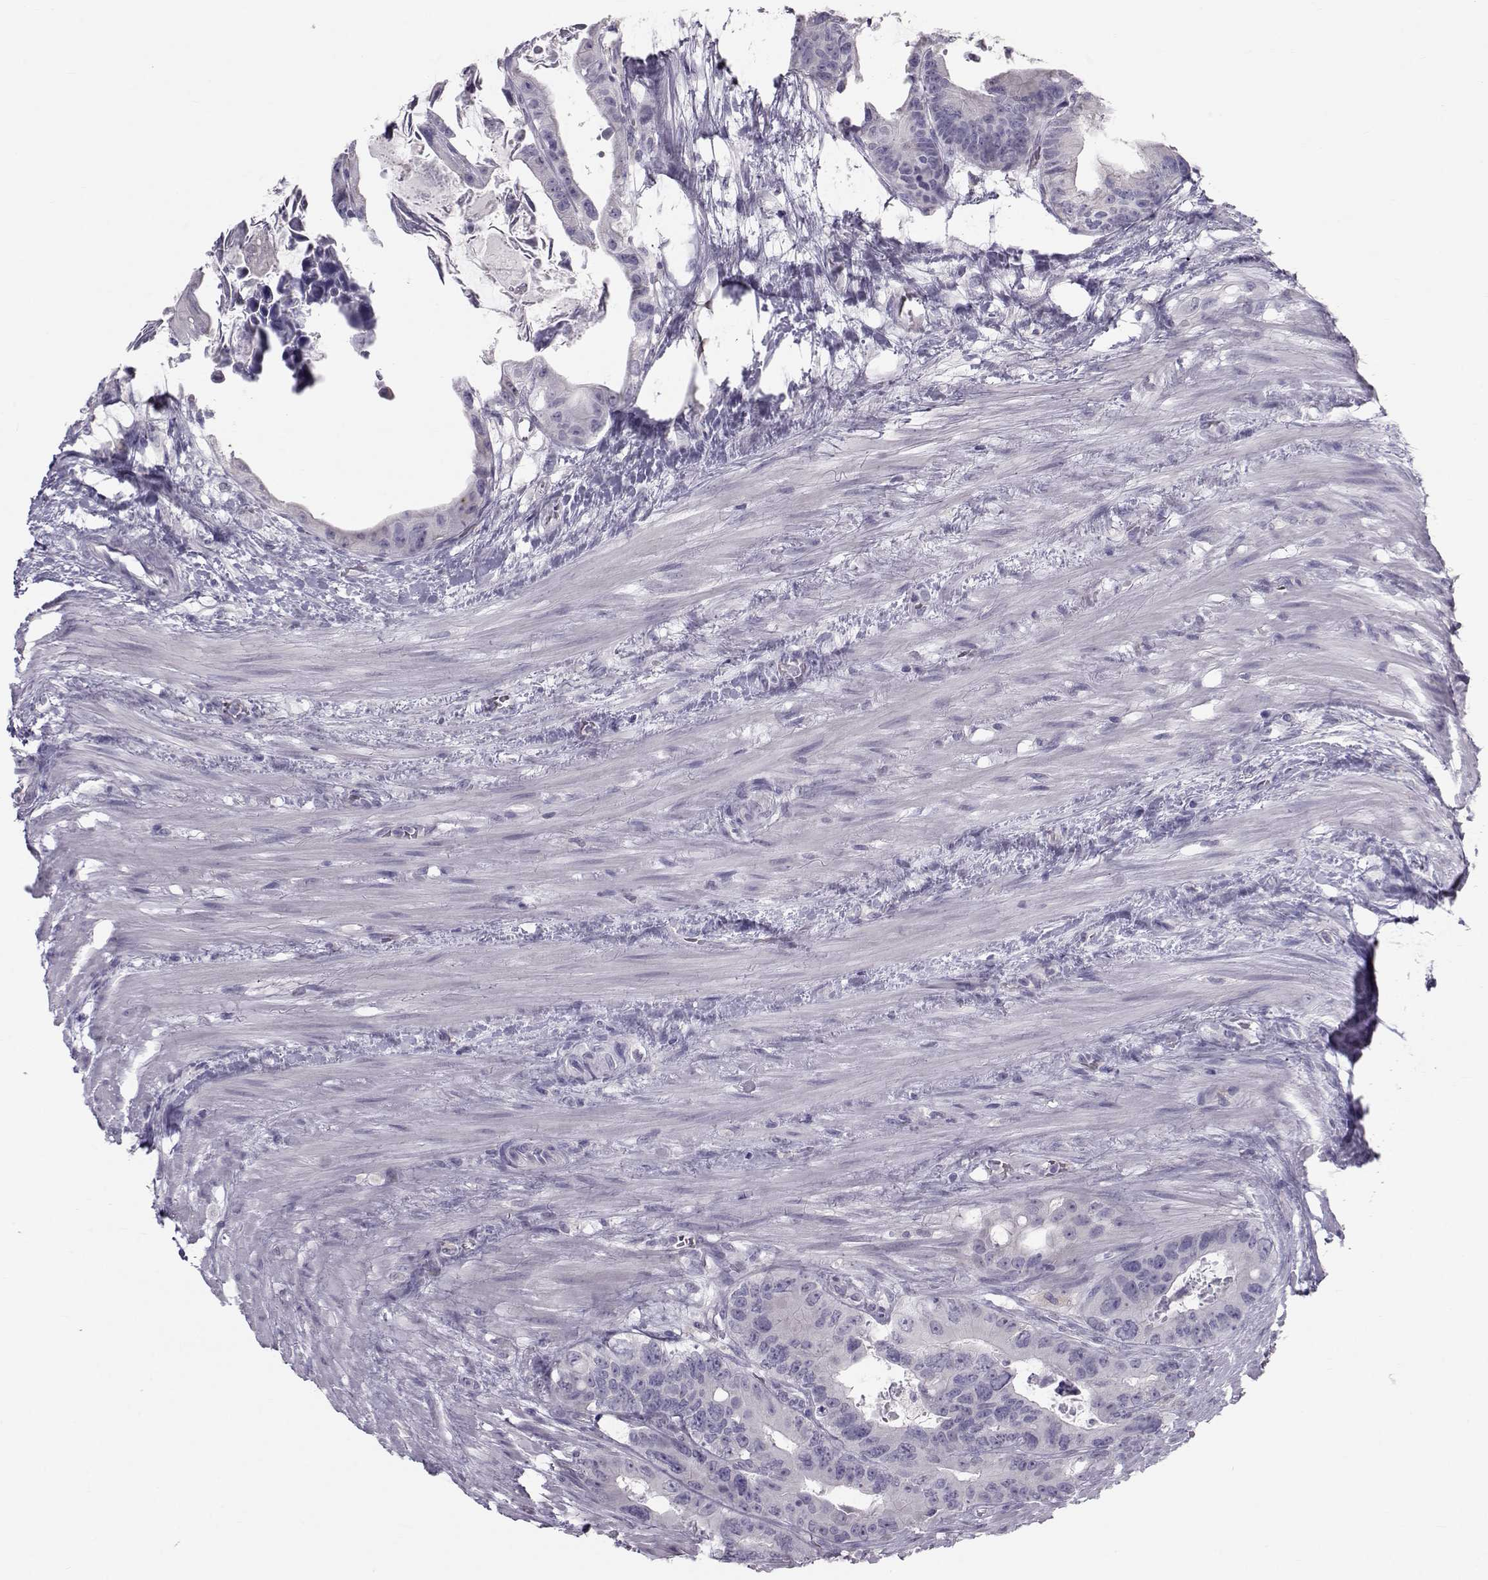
{"staining": {"intensity": "negative", "quantity": "none", "location": "none"}, "tissue": "colorectal cancer", "cell_type": "Tumor cells", "image_type": "cancer", "snomed": [{"axis": "morphology", "description": "Adenocarcinoma, NOS"}, {"axis": "topography", "description": "Rectum"}], "caption": "A histopathology image of human colorectal adenocarcinoma is negative for staining in tumor cells.", "gene": "GARIN3", "patient": {"sex": "male", "age": 64}}